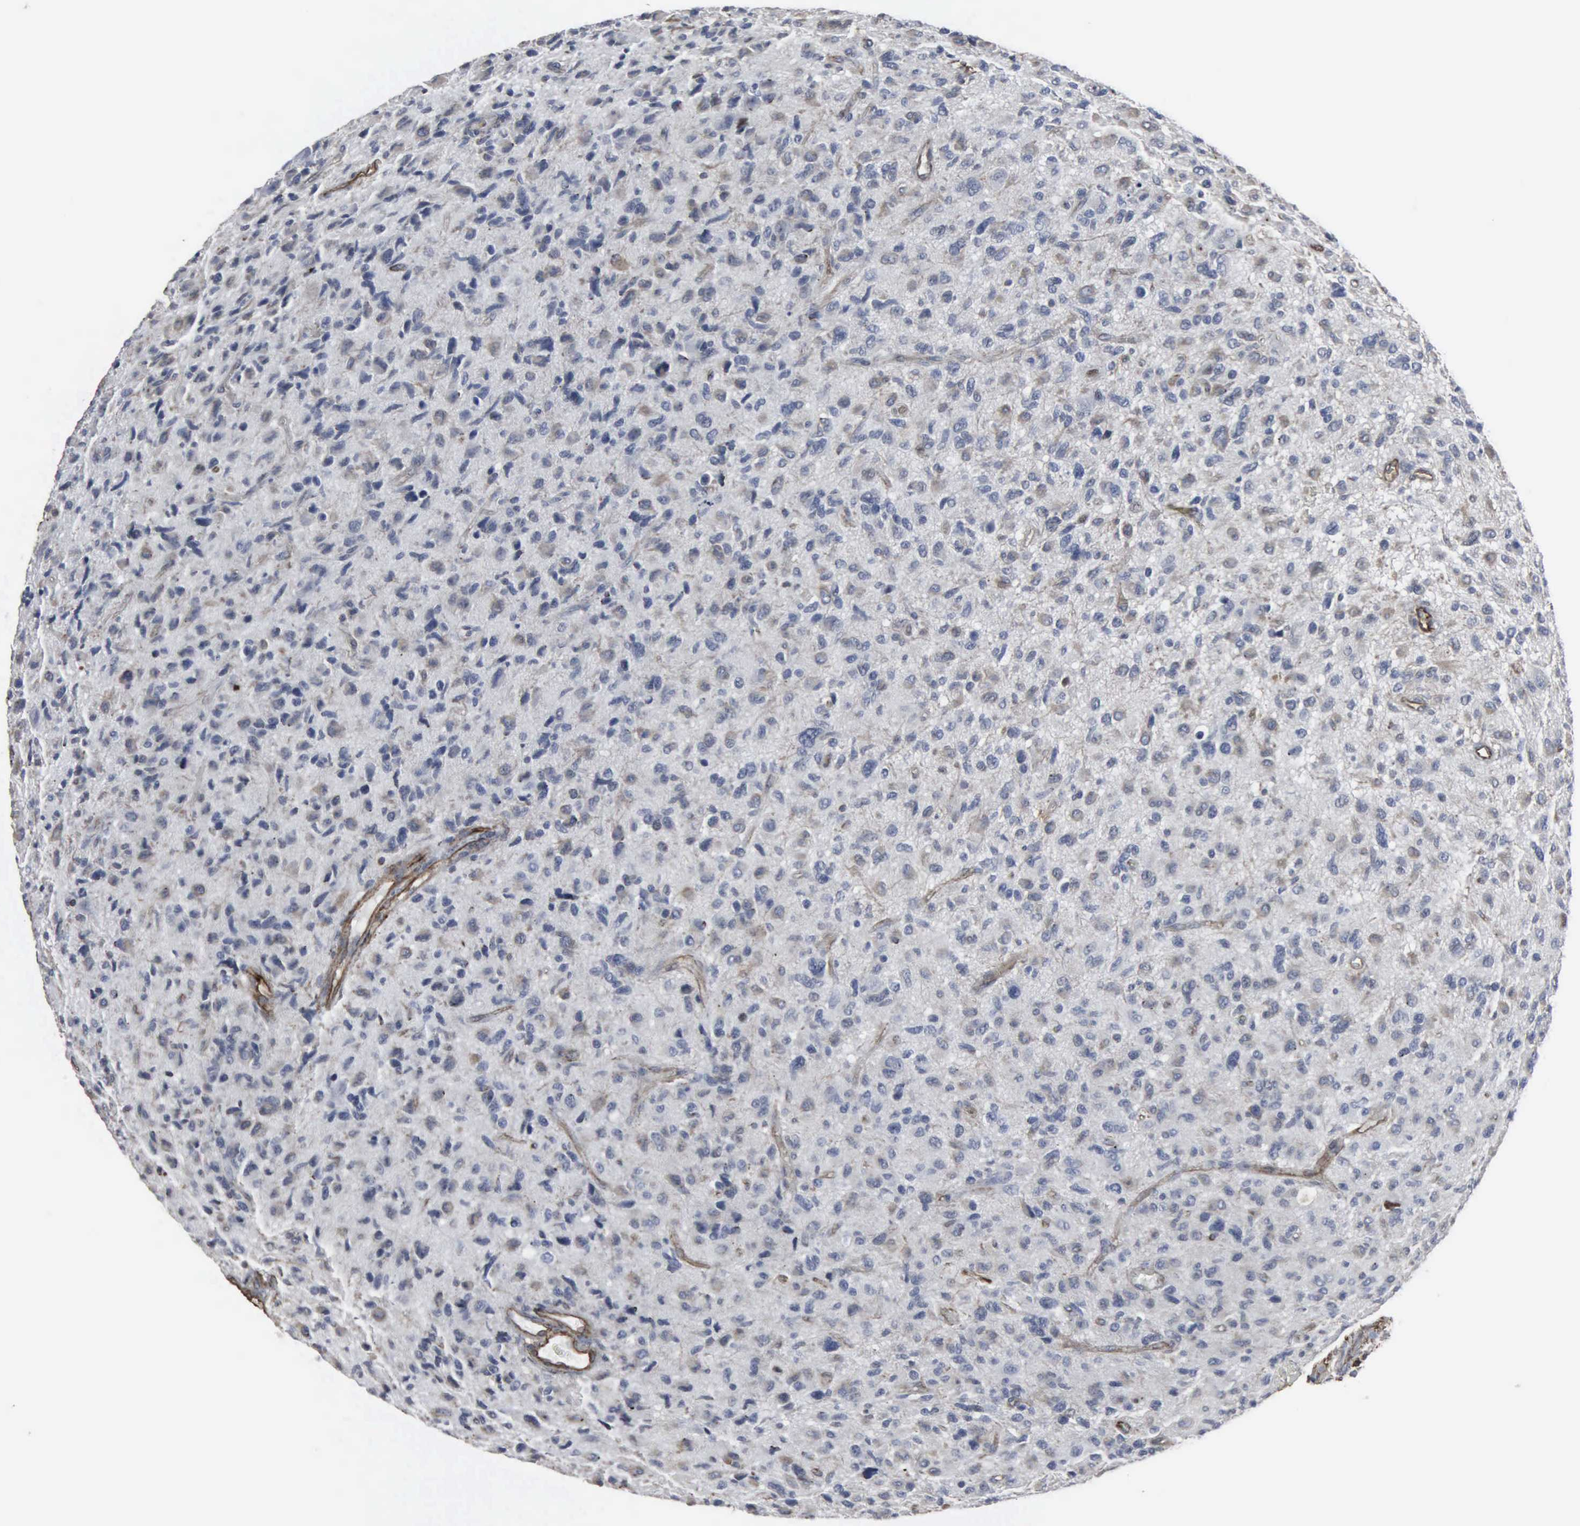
{"staining": {"intensity": "weak", "quantity": "<25%", "location": "nuclear"}, "tissue": "glioma", "cell_type": "Tumor cells", "image_type": "cancer", "snomed": [{"axis": "morphology", "description": "Glioma, malignant, High grade"}, {"axis": "topography", "description": "Brain"}], "caption": "IHC image of neoplastic tissue: human glioma stained with DAB (3,3'-diaminobenzidine) demonstrates no significant protein expression in tumor cells.", "gene": "CCNE1", "patient": {"sex": "female", "age": 60}}